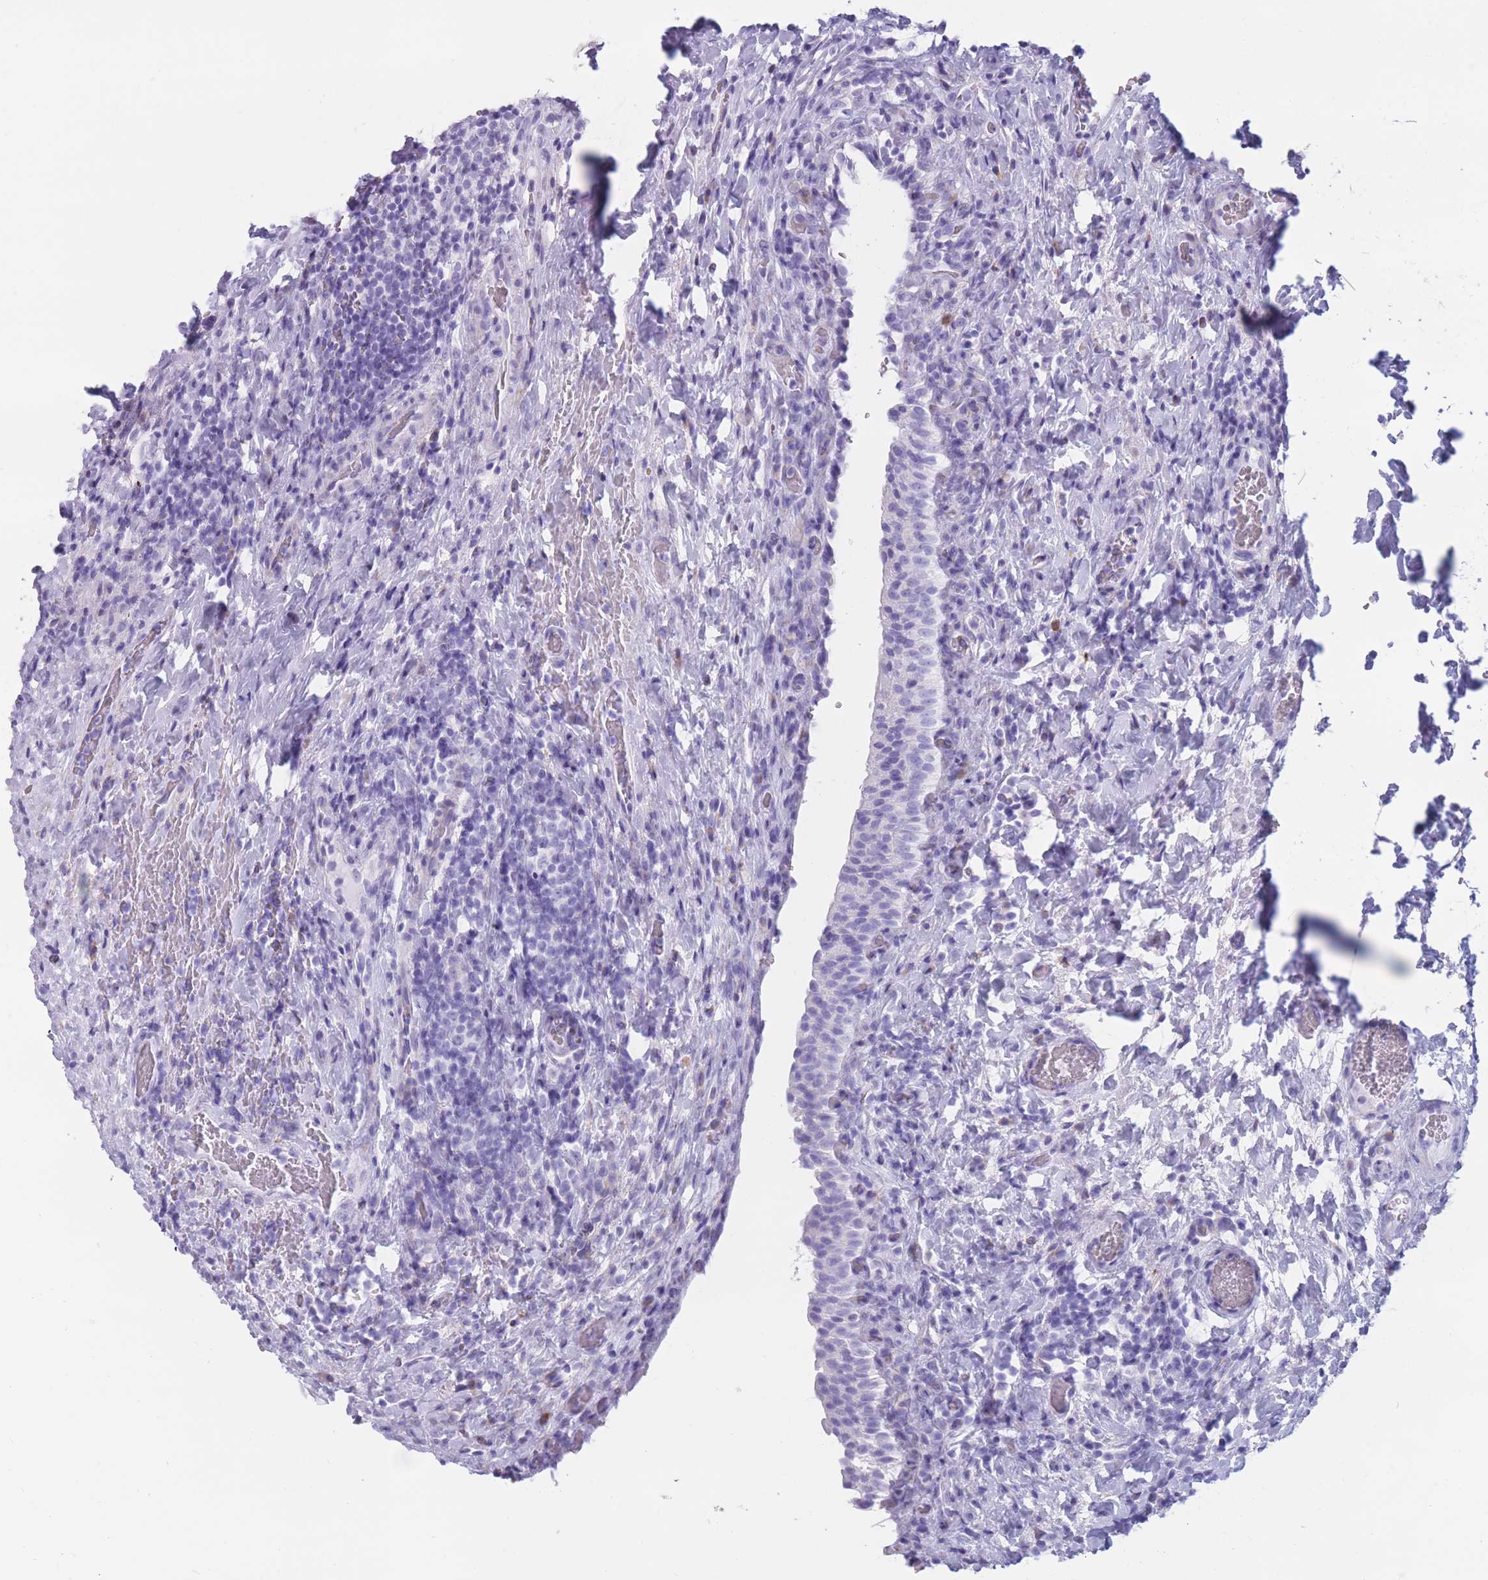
{"staining": {"intensity": "negative", "quantity": "none", "location": "none"}, "tissue": "urinary bladder", "cell_type": "Urothelial cells", "image_type": "normal", "snomed": [{"axis": "morphology", "description": "Normal tissue, NOS"}, {"axis": "morphology", "description": "Inflammation, NOS"}, {"axis": "topography", "description": "Urinary bladder"}], "caption": "A histopathology image of human urinary bladder is negative for staining in urothelial cells. (Stains: DAB immunohistochemistry with hematoxylin counter stain, Microscopy: brightfield microscopy at high magnification).", "gene": "COL27A1", "patient": {"sex": "male", "age": 64}}